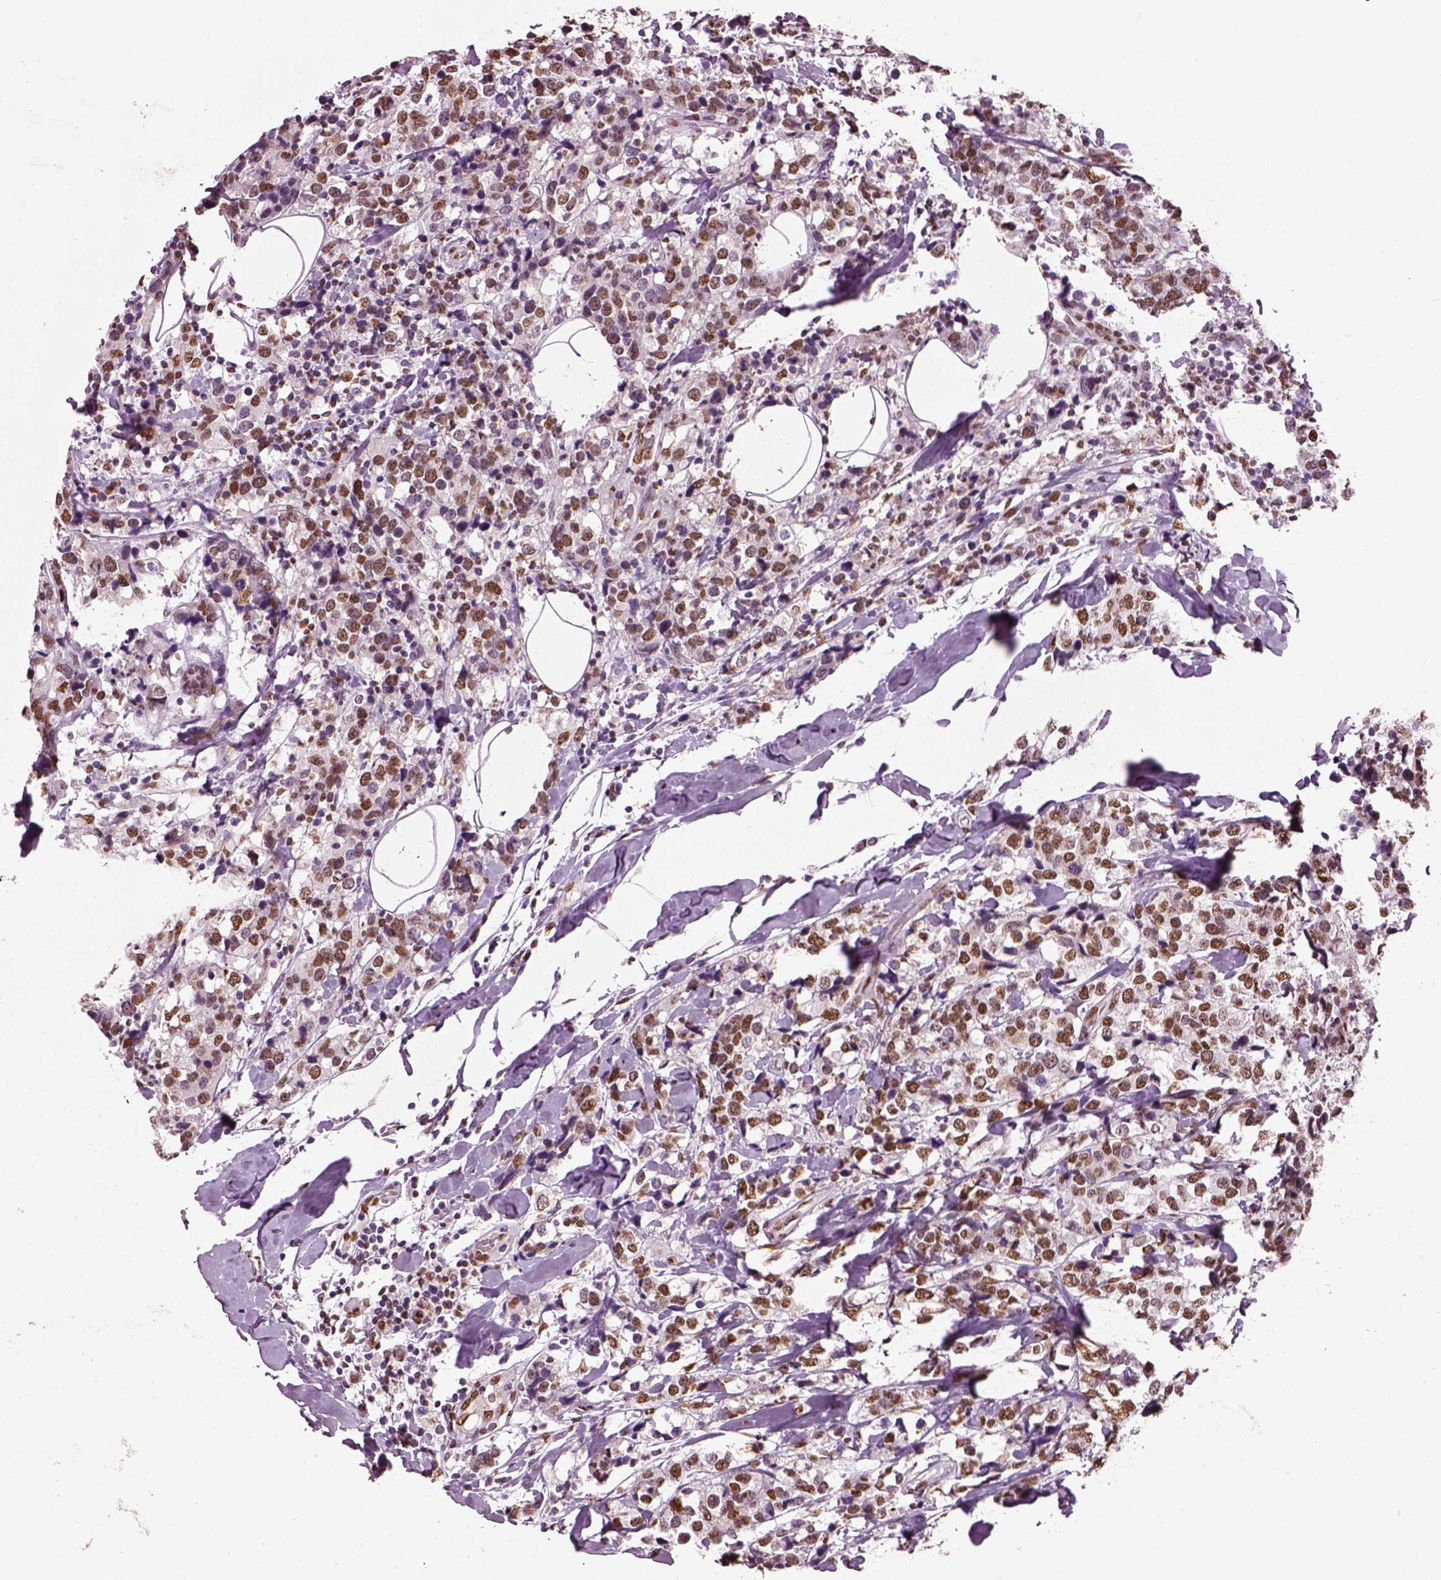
{"staining": {"intensity": "moderate", "quantity": ">75%", "location": "nuclear"}, "tissue": "breast cancer", "cell_type": "Tumor cells", "image_type": "cancer", "snomed": [{"axis": "morphology", "description": "Lobular carcinoma"}, {"axis": "topography", "description": "Breast"}], "caption": "A brown stain highlights moderate nuclear expression of a protein in breast cancer tumor cells.", "gene": "DDX3X", "patient": {"sex": "female", "age": 59}}